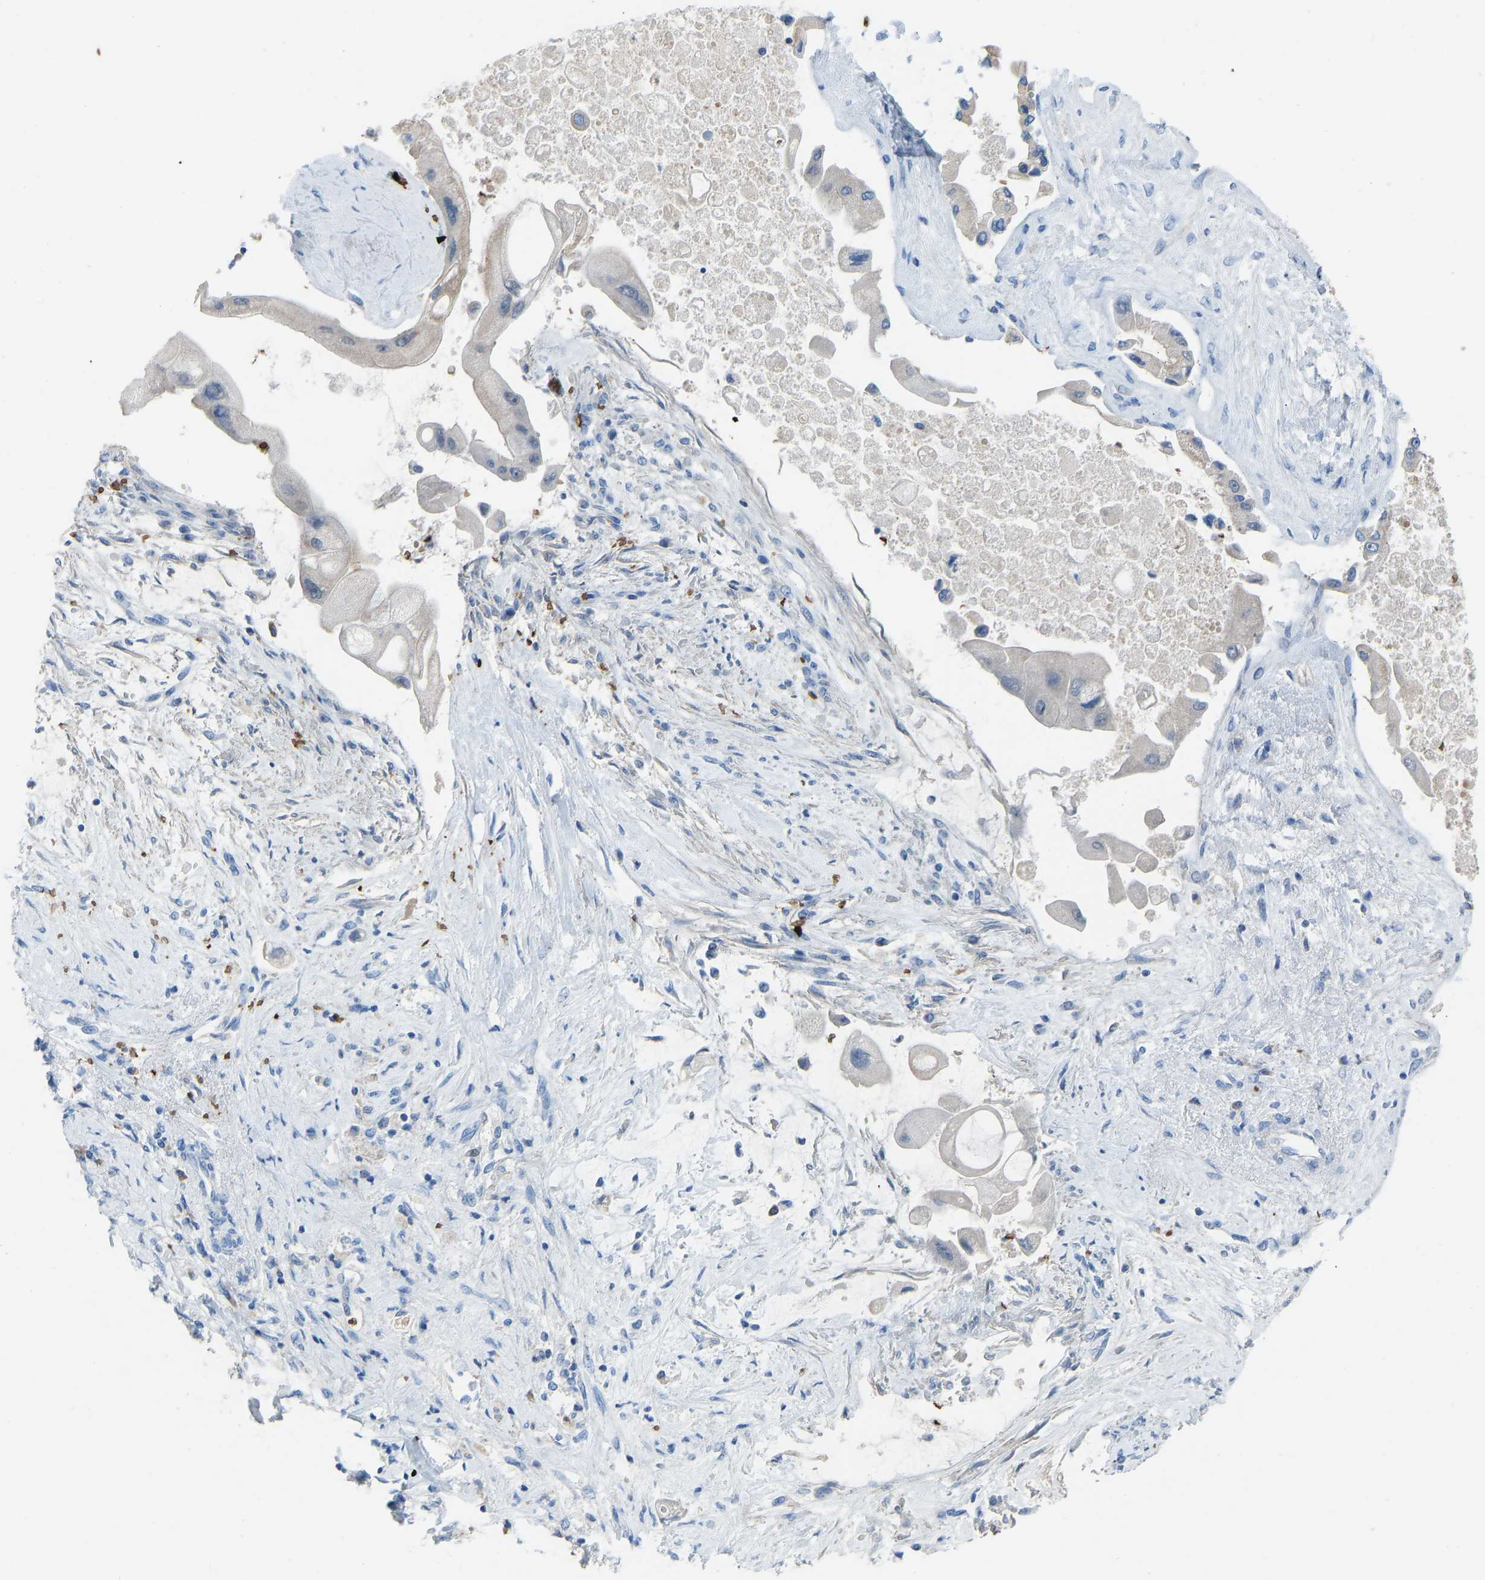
{"staining": {"intensity": "moderate", "quantity": "25%-75%", "location": "cytoplasmic/membranous"}, "tissue": "liver cancer", "cell_type": "Tumor cells", "image_type": "cancer", "snomed": [{"axis": "morphology", "description": "Cholangiocarcinoma"}, {"axis": "topography", "description": "Liver"}], "caption": "Brown immunohistochemical staining in cholangiocarcinoma (liver) demonstrates moderate cytoplasmic/membranous positivity in approximately 25%-75% of tumor cells.", "gene": "PIGS", "patient": {"sex": "male", "age": 50}}